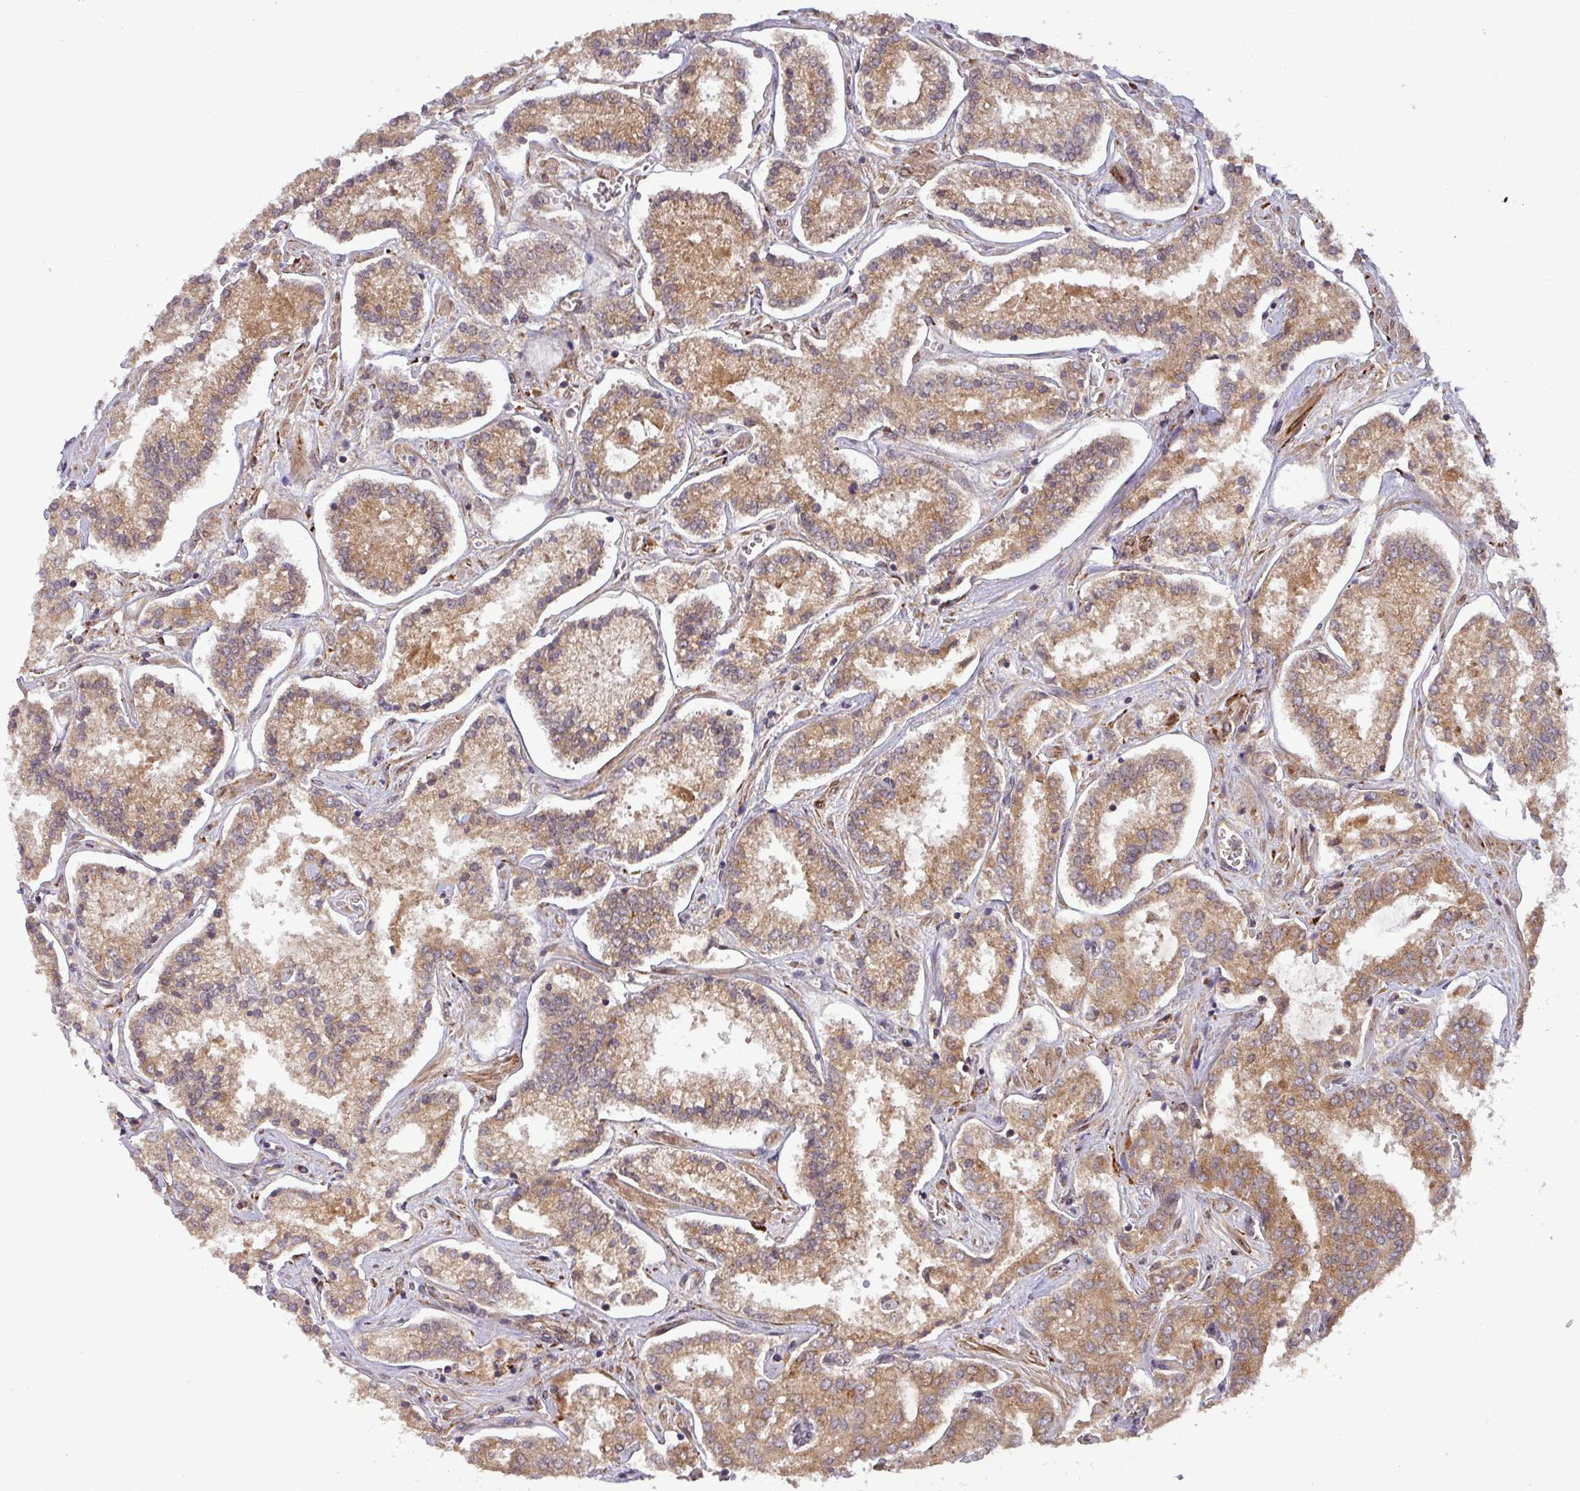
{"staining": {"intensity": "moderate", "quantity": ">75%", "location": "cytoplasmic/membranous"}, "tissue": "prostate cancer", "cell_type": "Tumor cells", "image_type": "cancer", "snomed": [{"axis": "morphology", "description": "Adenocarcinoma, High grade"}, {"axis": "topography", "description": "Prostate"}], "caption": "Immunohistochemical staining of human prostate cancer (adenocarcinoma (high-grade)) exhibits medium levels of moderate cytoplasmic/membranous protein positivity in approximately >75% of tumor cells. (DAB (3,3'-diaminobenzidine) IHC with brightfield microscopy, high magnification).", "gene": "ART1", "patient": {"sex": "male", "age": 71}}